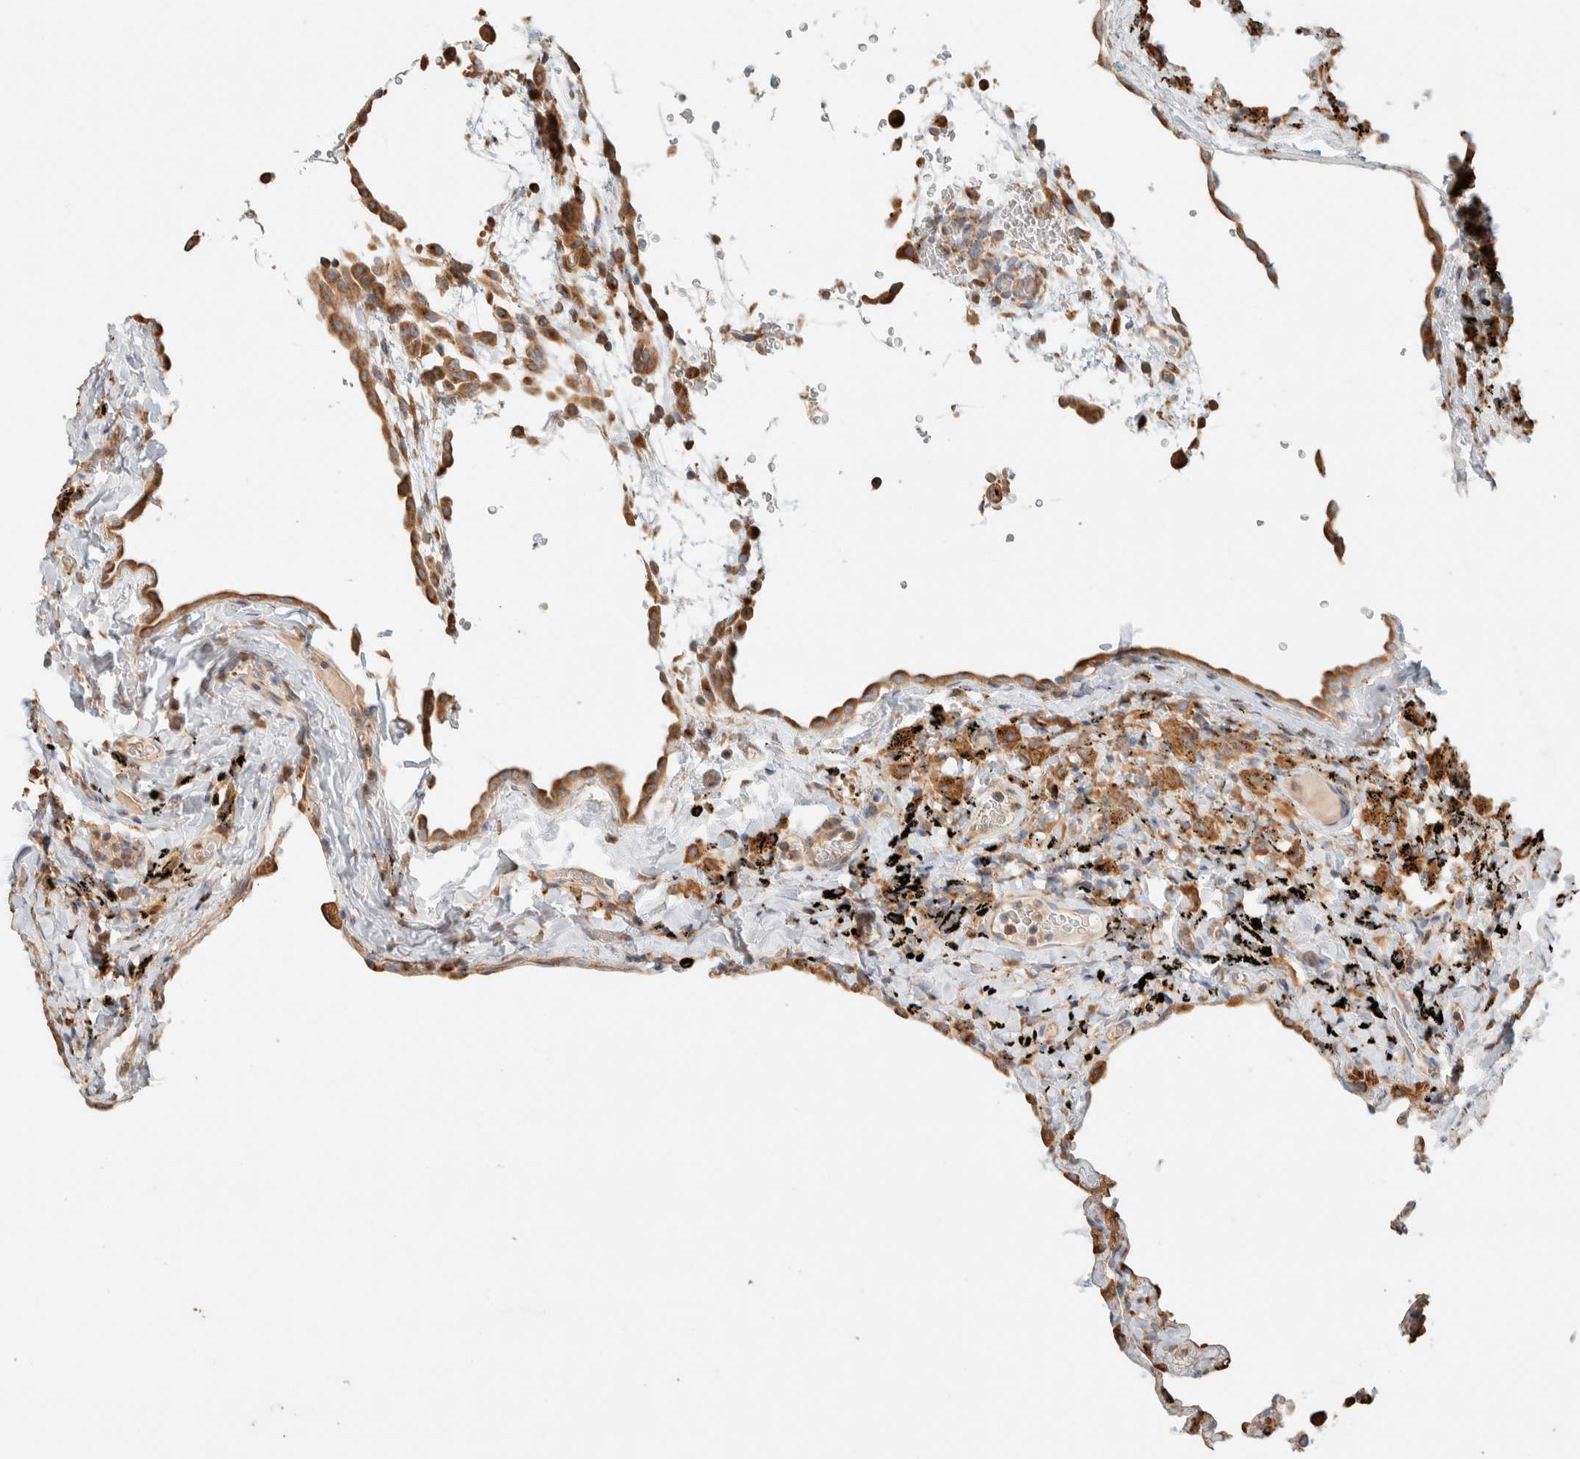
{"staining": {"intensity": "moderate", "quantity": "<25%", "location": "cytoplasmic/membranous"}, "tissue": "lung", "cell_type": "Alveolar cells", "image_type": "normal", "snomed": [{"axis": "morphology", "description": "Normal tissue, NOS"}, {"axis": "topography", "description": "Lung"}], "caption": "High-magnification brightfield microscopy of benign lung stained with DAB (brown) and counterstained with hematoxylin (blue). alveolar cells exhibit moderate cytoplasmic/membranous expression is seen in about<25% of cells. The protein is stained brown, and the nuclei are stained in blue (DAB IHC with brightfield microscopy, high magnification).", "gene": "RAB11FIP1", "patient": {"sex": "male", "age": 59}}